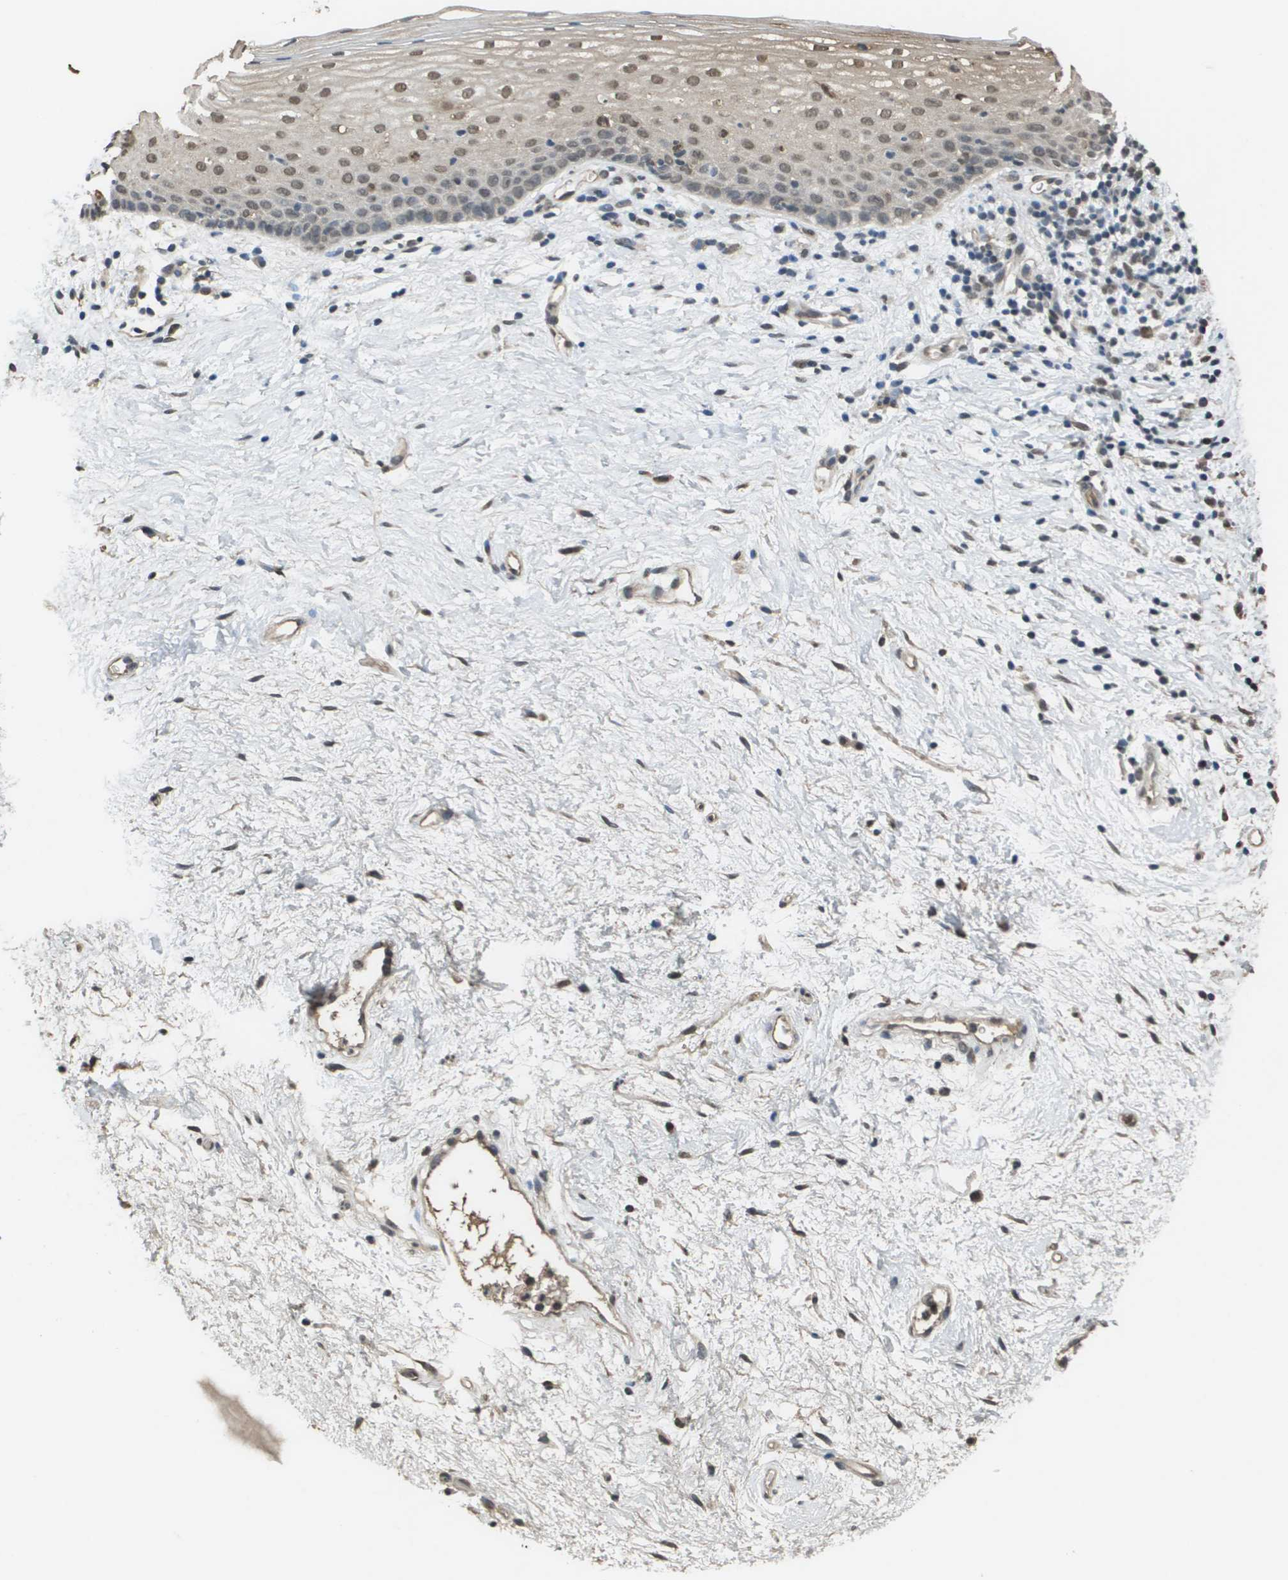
{"staining": {"intensity": "weak", "quantity": "25%-75%", "location": "nuclear"}, "tissue": "vagina", "cell_type": "Squamous epithelial cells", "image_type": "normal", "snomed": [{"axis": "morphology", "description": "Normal tissue, NOS"}, {"axis": "topography", "description": "Vagina"}], "caption": "Weak nuclear protein positivity is identified in approximately 25%-75% of squamous epithelial cells in vagina.", "gene": "NDRG2", "patient": {"sex": "female", "age": 44}}